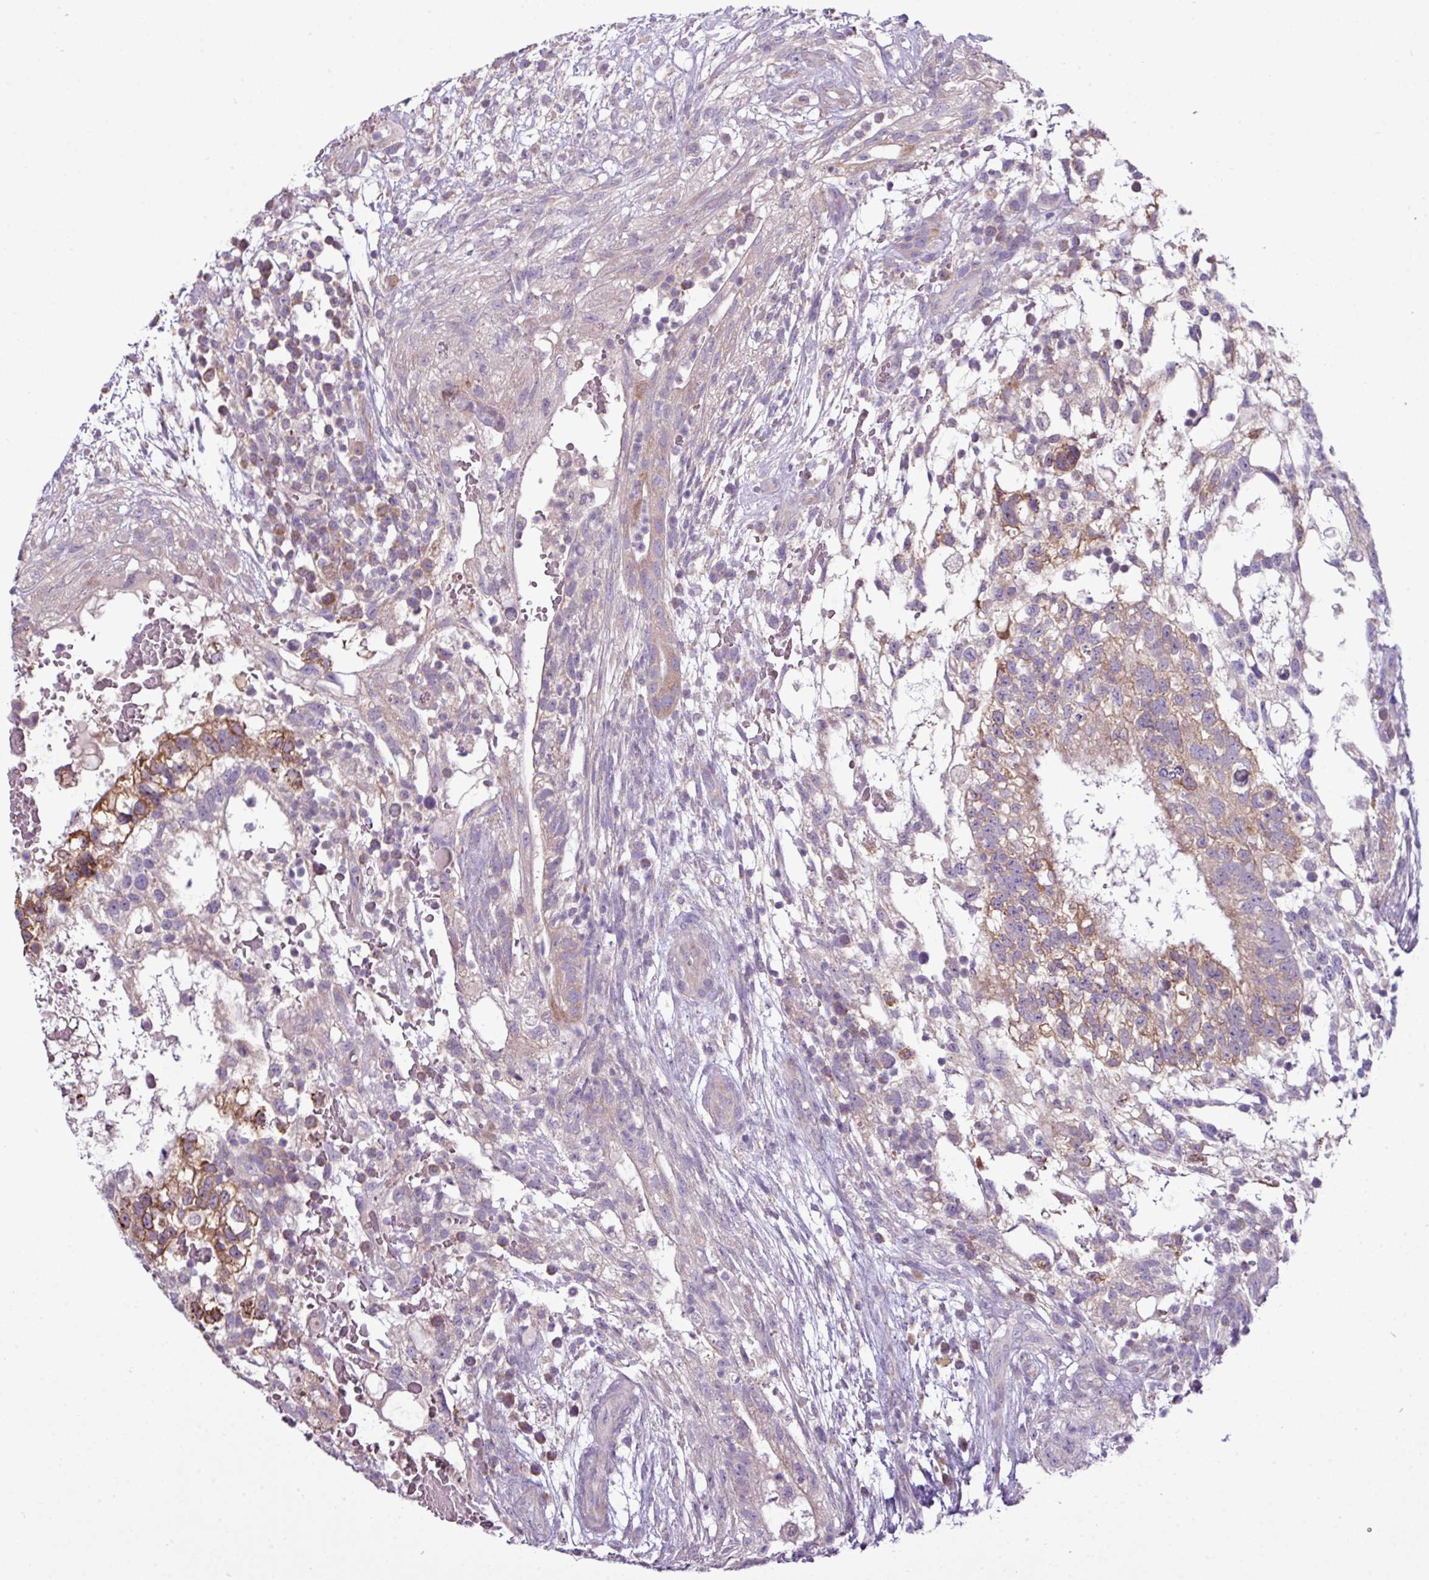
{"staining": {"intensity": "moderate", "quantity": ">75%", "location": "cytoplasmic/membranous"}, "tissue": "testis cancer", "cell_type": "Tumor cells", "image_type": "cancer", "snomed": [{"axis": "morphology", "description": "Normal tissue, NOS"}, {"axis": "morphology", "description": "Carcinoma, Embryonal, NOS"}, {"axis": "topography", "description": "Testis"}], "caption": "The micrograph reveals immunohistochemical staining of testis cancer (embryonal carcinoma). There is moderate cytoplasmic/membranous expression is seen in about >75% of tumor cells.", "gene": "AGAP5", "patient": {"sex": "male", "age": 32}}